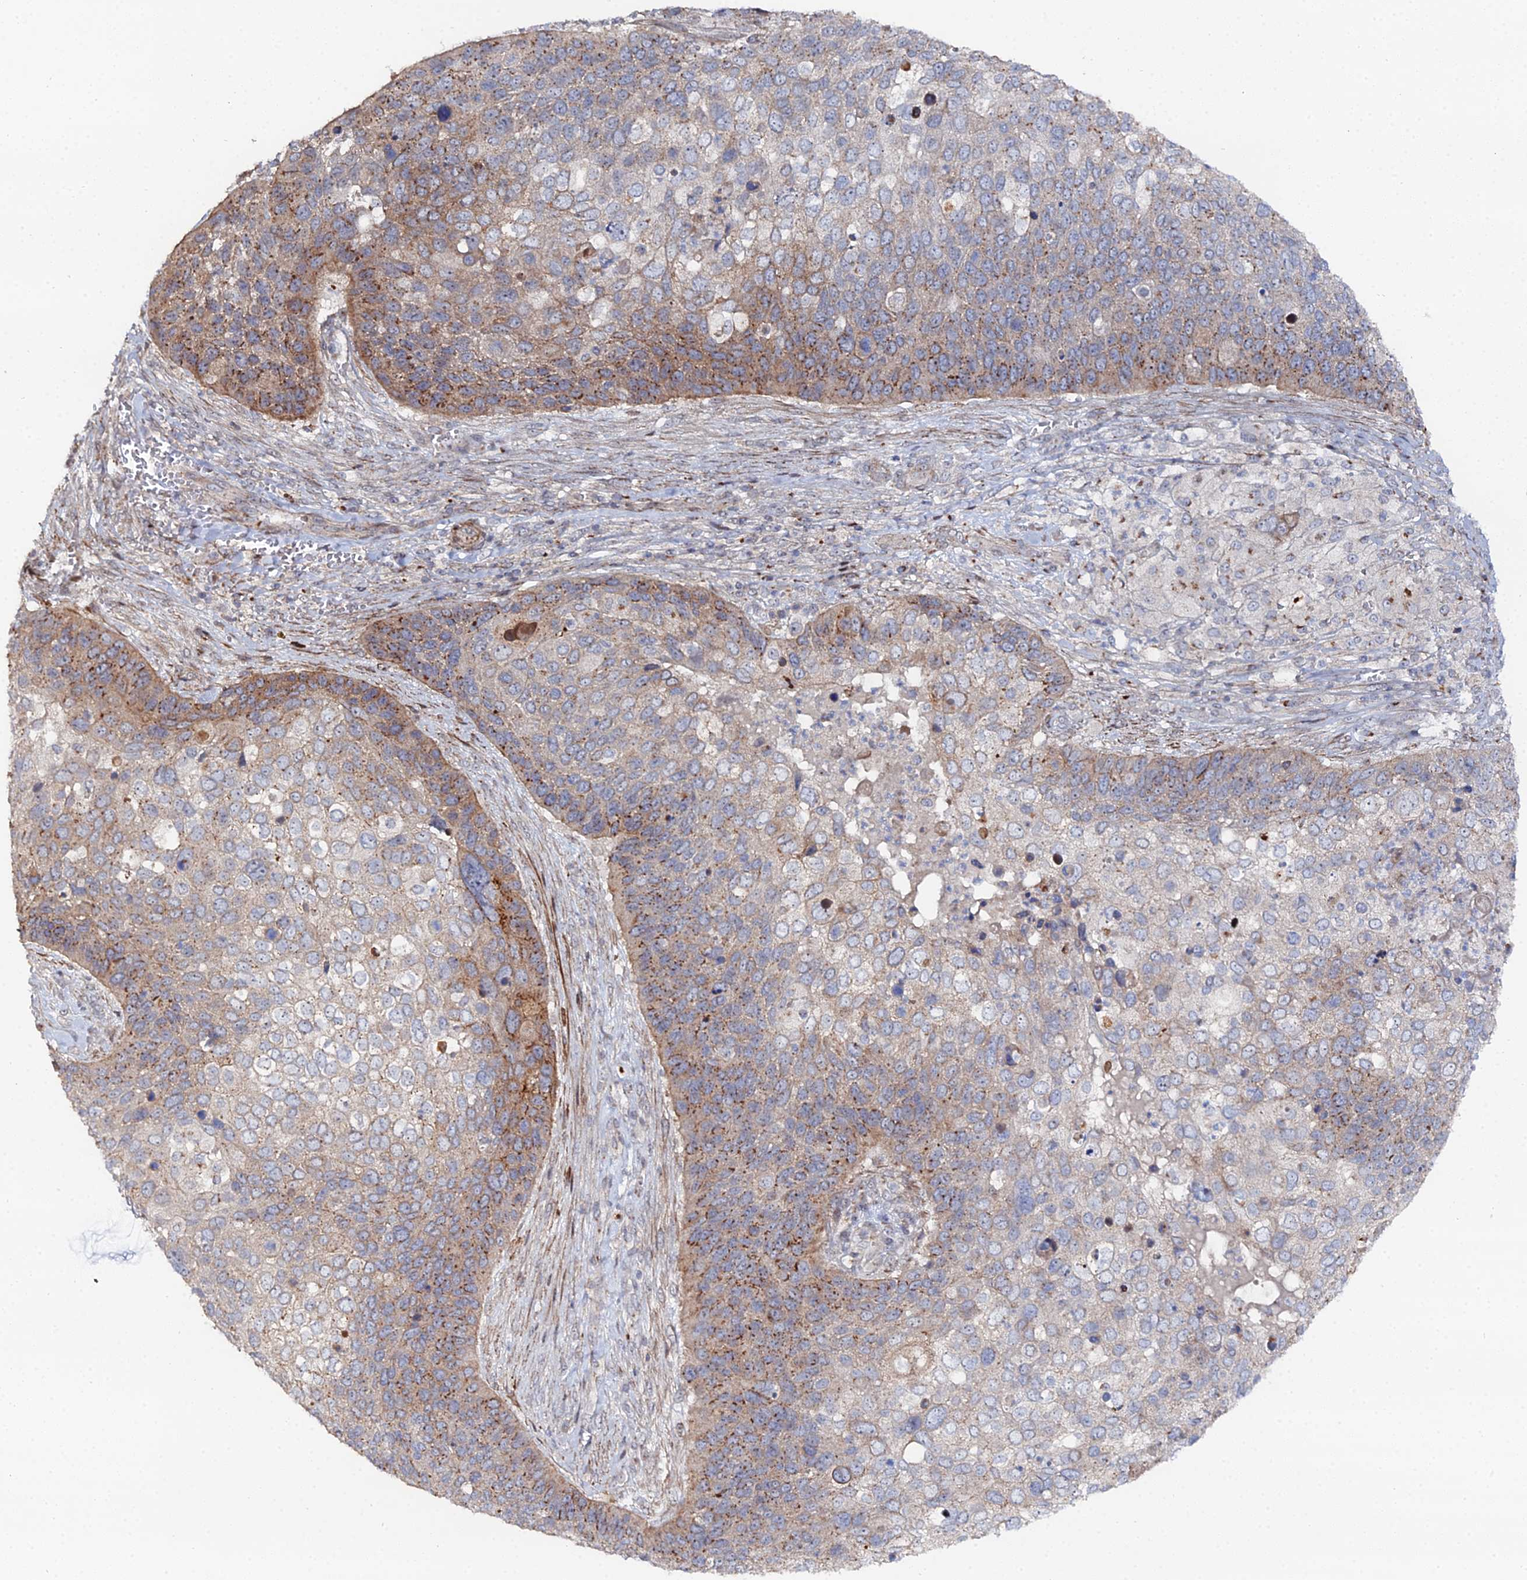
{"staining": {"intensity": "moderate", "quantity": "<25%", "location": "cytoplasmic/membranous"}, "tissue": "skin cancer", "cell_type": "Tumor cells", "image_type": "cancer", "snomed": [{"axis": "morphology", "description": "Basal cell carcinoma"}, {"axis": "topography", "description": "Skin"}], "caption": "Immunohistochemistry of human basal cell carcinoma (skin) displays low levels of moderate cytoplasmic/membranous staining in approximately <25% of tumor cells. (IHC, brightfield microscopy, high magnification).", "gene": "SGMS1", "patient": {"sex": "female", "age": 74}}